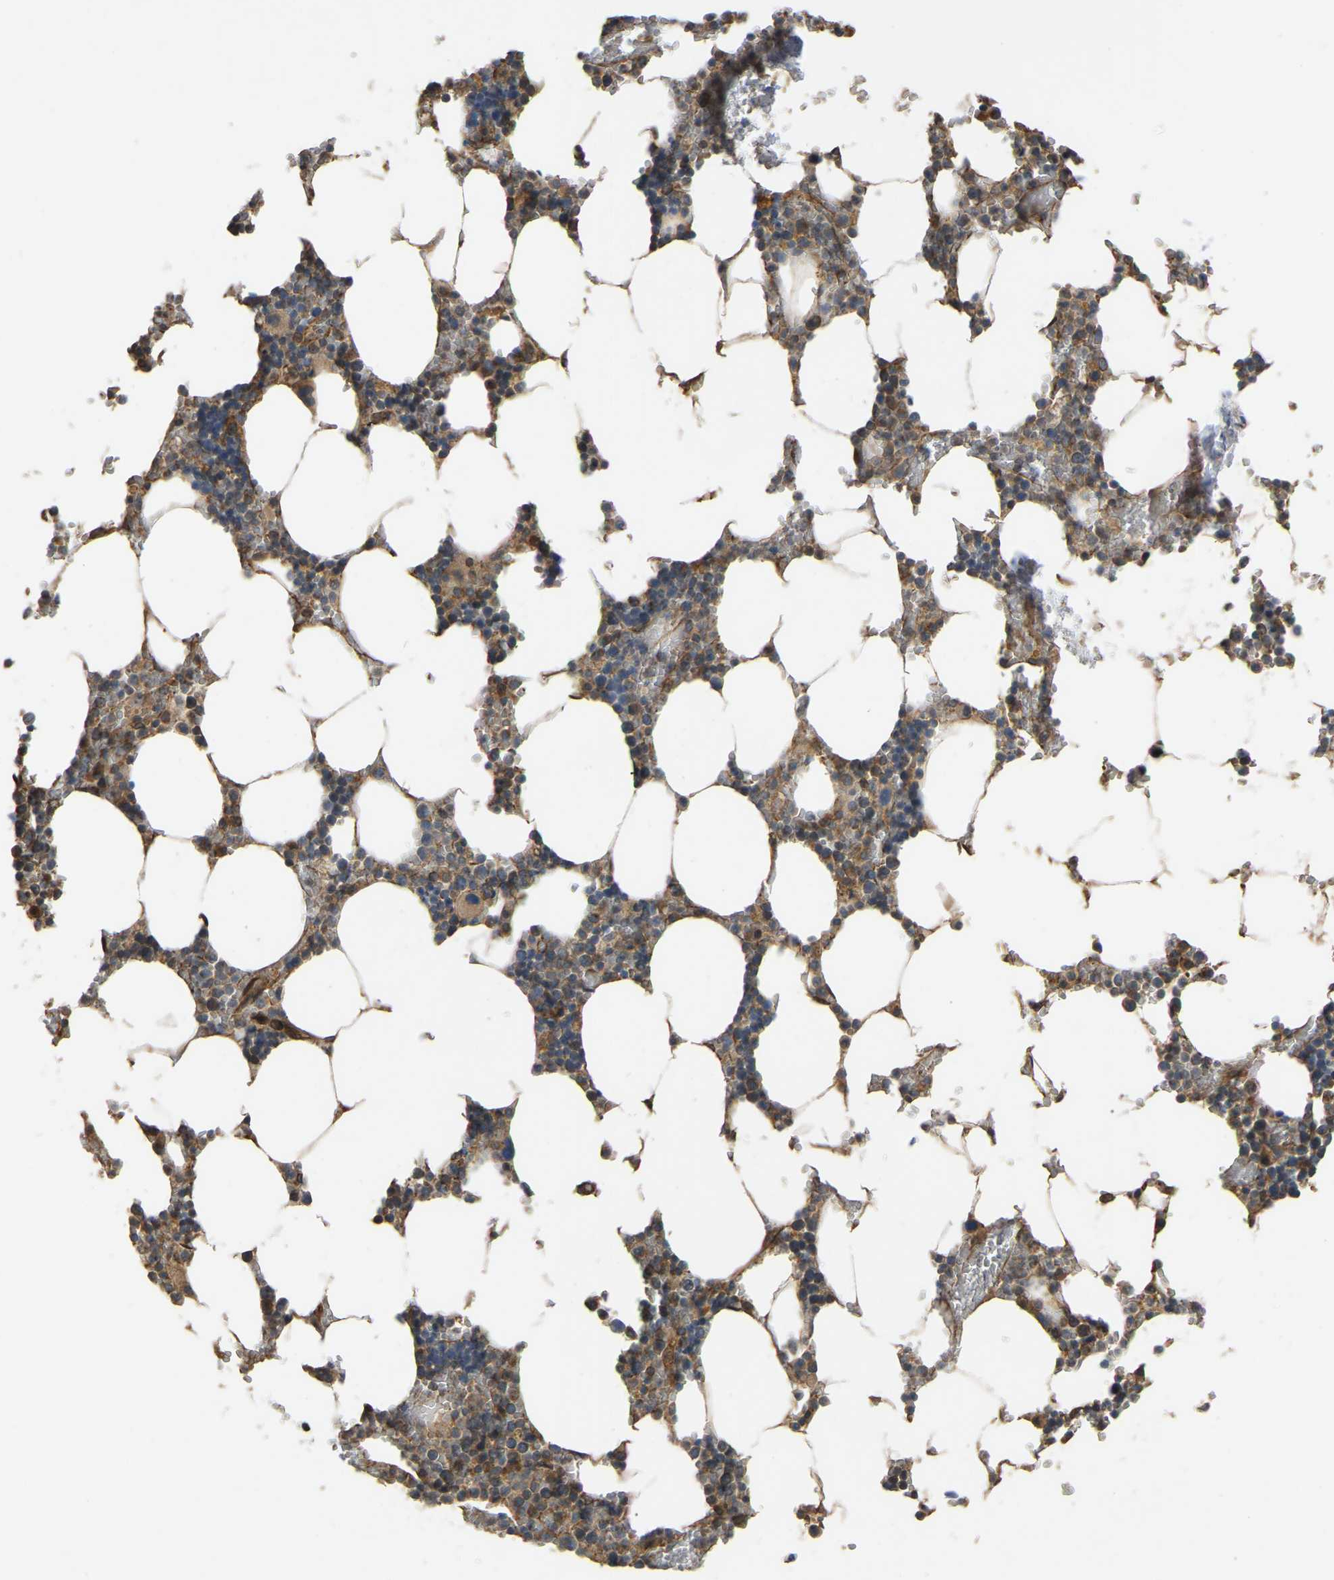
{"staining": {"intensity": "moderate", "quantity": ">75%", "location": "cytoplasmic/membranous"}, "tissue": "bone marrow", "cell_type": "Hematopoietic cells", "image_type": "normal", "snomed": [{"axis": "morphology", "description": "Normal tissue, NOS"}, {"axis": "topography", "description": "Bone marrow"}], "caption": "Immunohistochemistry photomicrograph of normal human bone marrow stained for a protein (brown), which reveals medium levels of moderate cytoplasmic/membranous expression in approximately >75% of hematopoietic cells.", "gene": "C21orf91", "patient": {"sex": "male", "age": 70}}